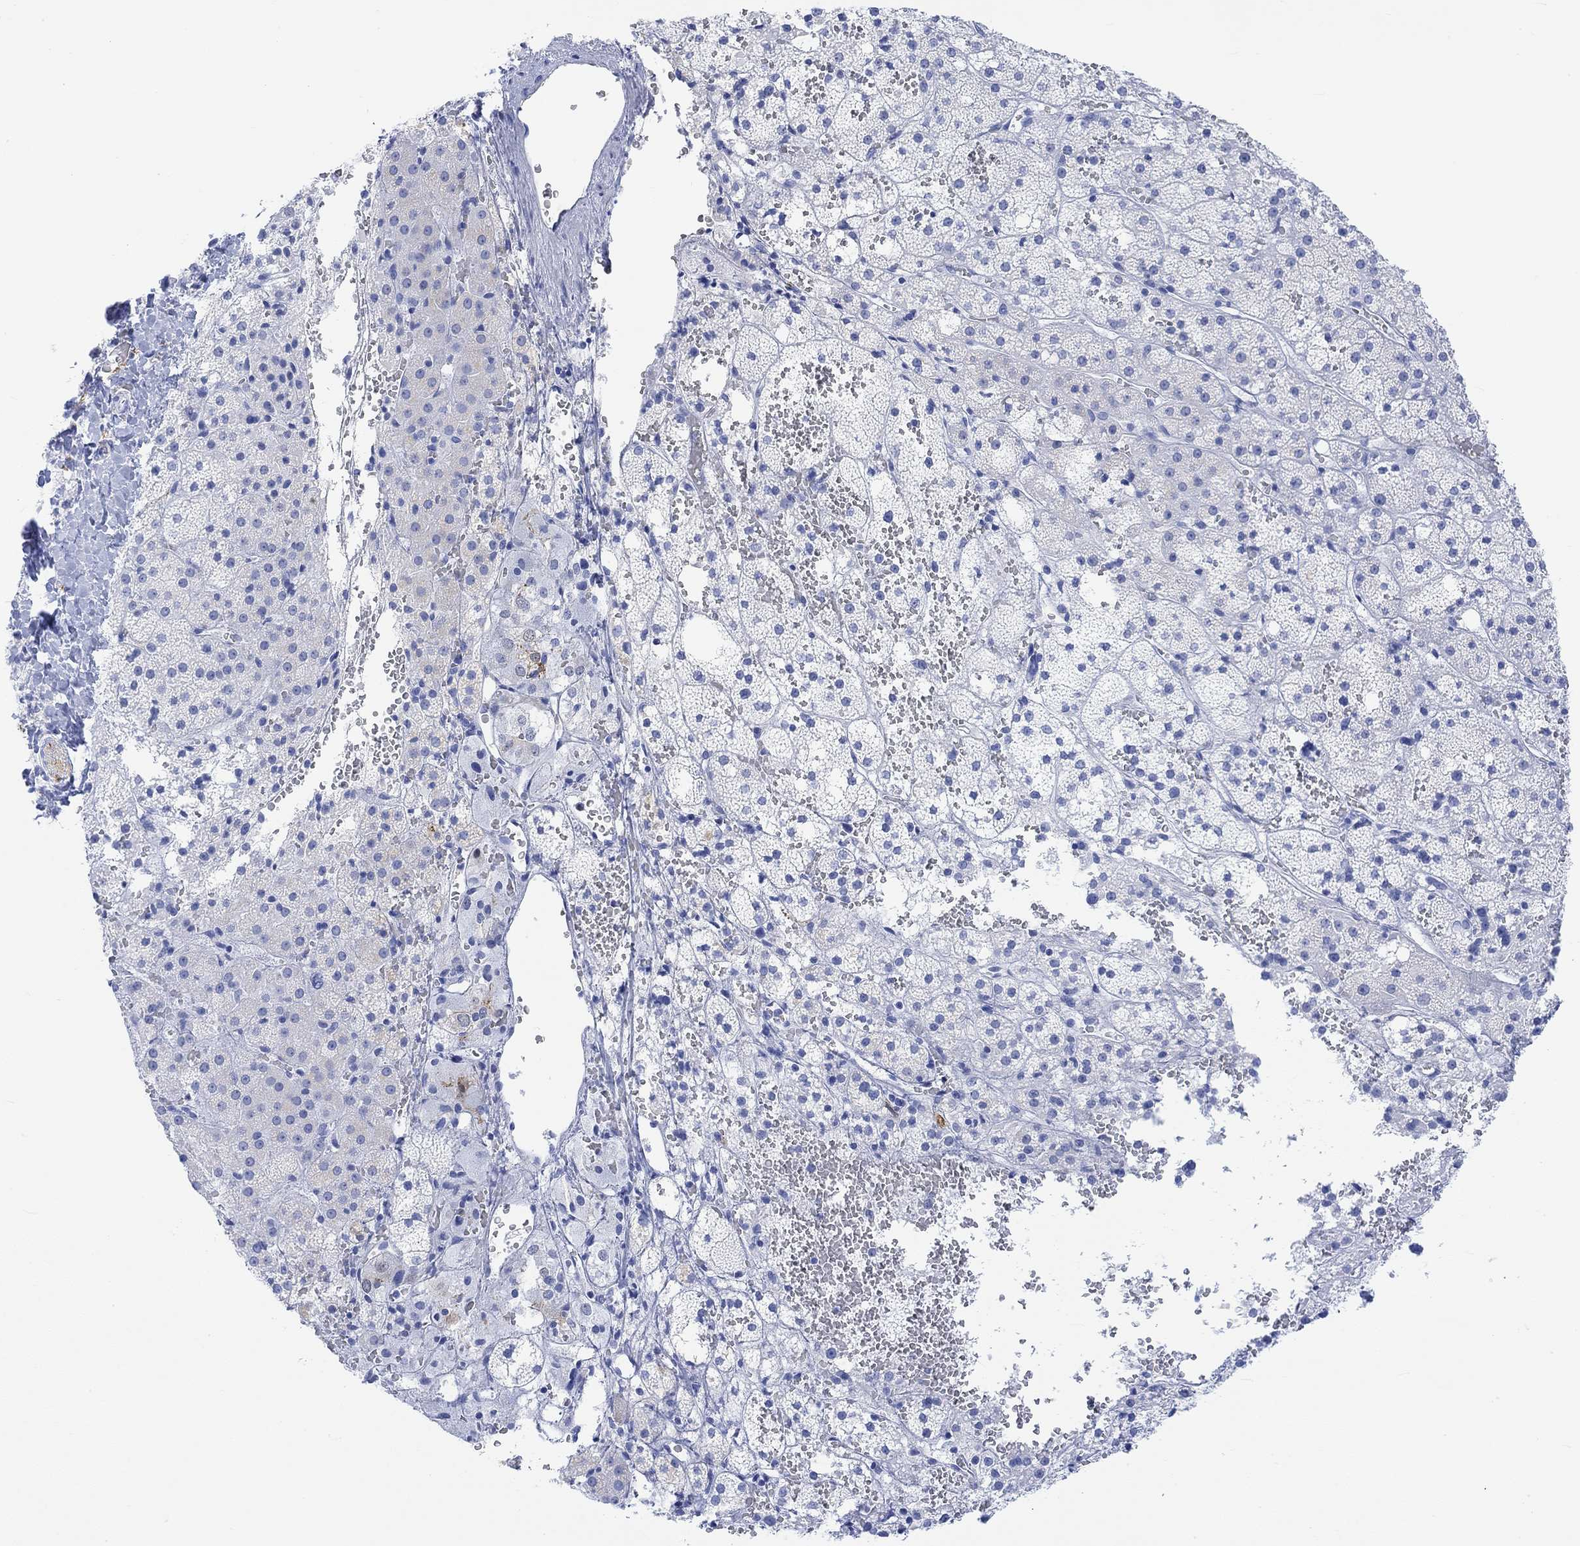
{"staining": {"intensity": "negative", "quantity": "none", "location": "none"}, "tissue": "adrenal gland", "cell_type": "Glandular cells", "image_type": "normal", "snomed": [{"axis": "morphology", "description": "Normal tissue, NOS"}, {"axis": "topography", "description": "Adrenal gland"}], "caption": "Micrograph shows no significant protein staining in glandular cells of unremarkable adrenal gland.", "gene": "TPPP3", "patient": {"sex": "male", "age": 53}}